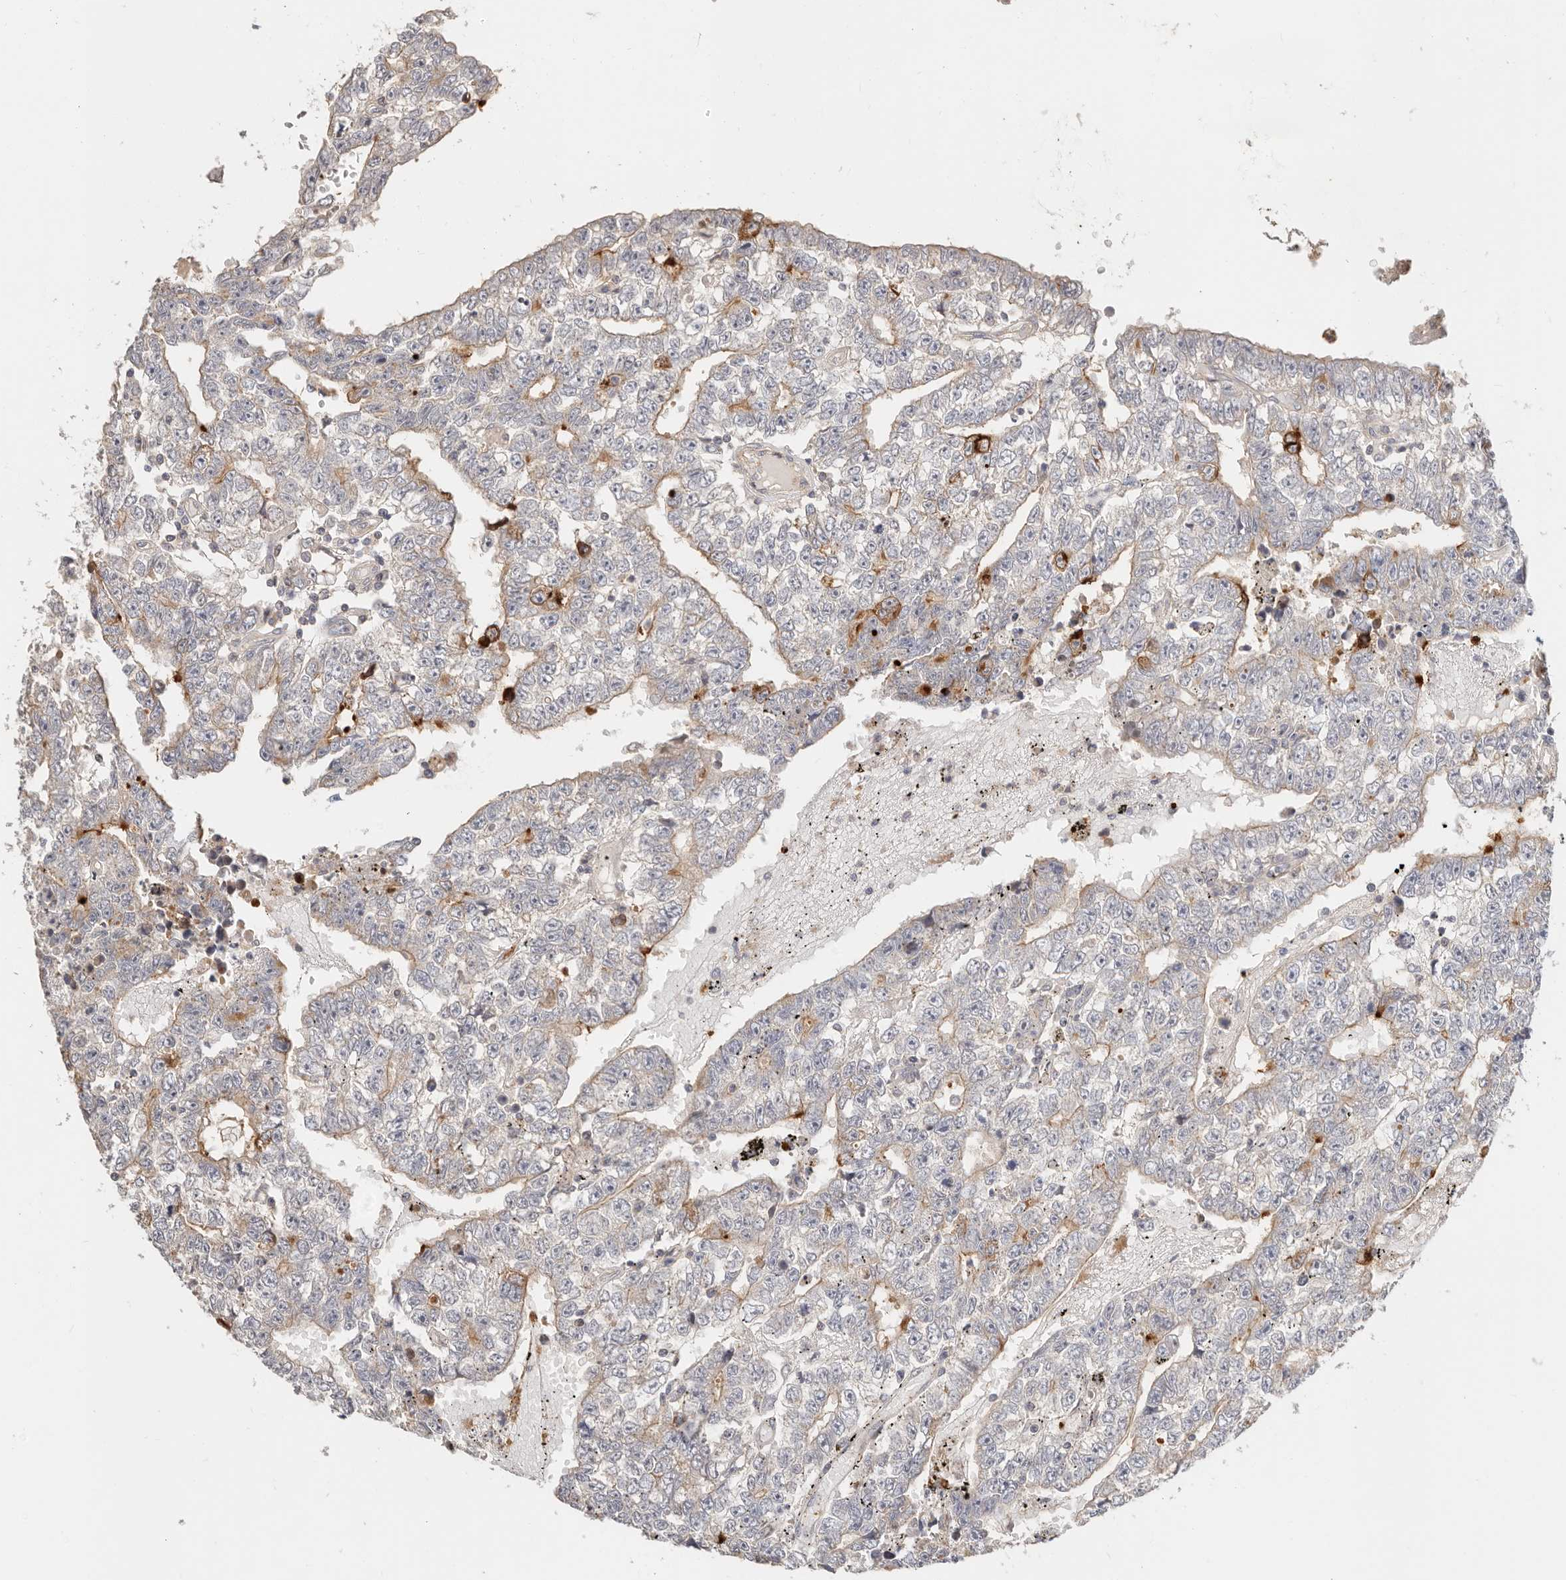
{"staining": {"intensity": "weak", "quantity": "<25%", "location": "cytoplasmic/membranous"}, "tissue": "testis cancer", "cell_type": "Tumor cells", "image_type": "cancer", "snomed": [{"axis": "morphology", "description": "Carcinoma, Embryonal, NOS"}, {"axis": "topography", "description": "Testis"}], "caption": "This is an IHC image of testis embryonal carcinoma. There is no positivity in tumor cells.", "gene": "ZRANB1", "patient": {"sex": "male", "age": 25}}